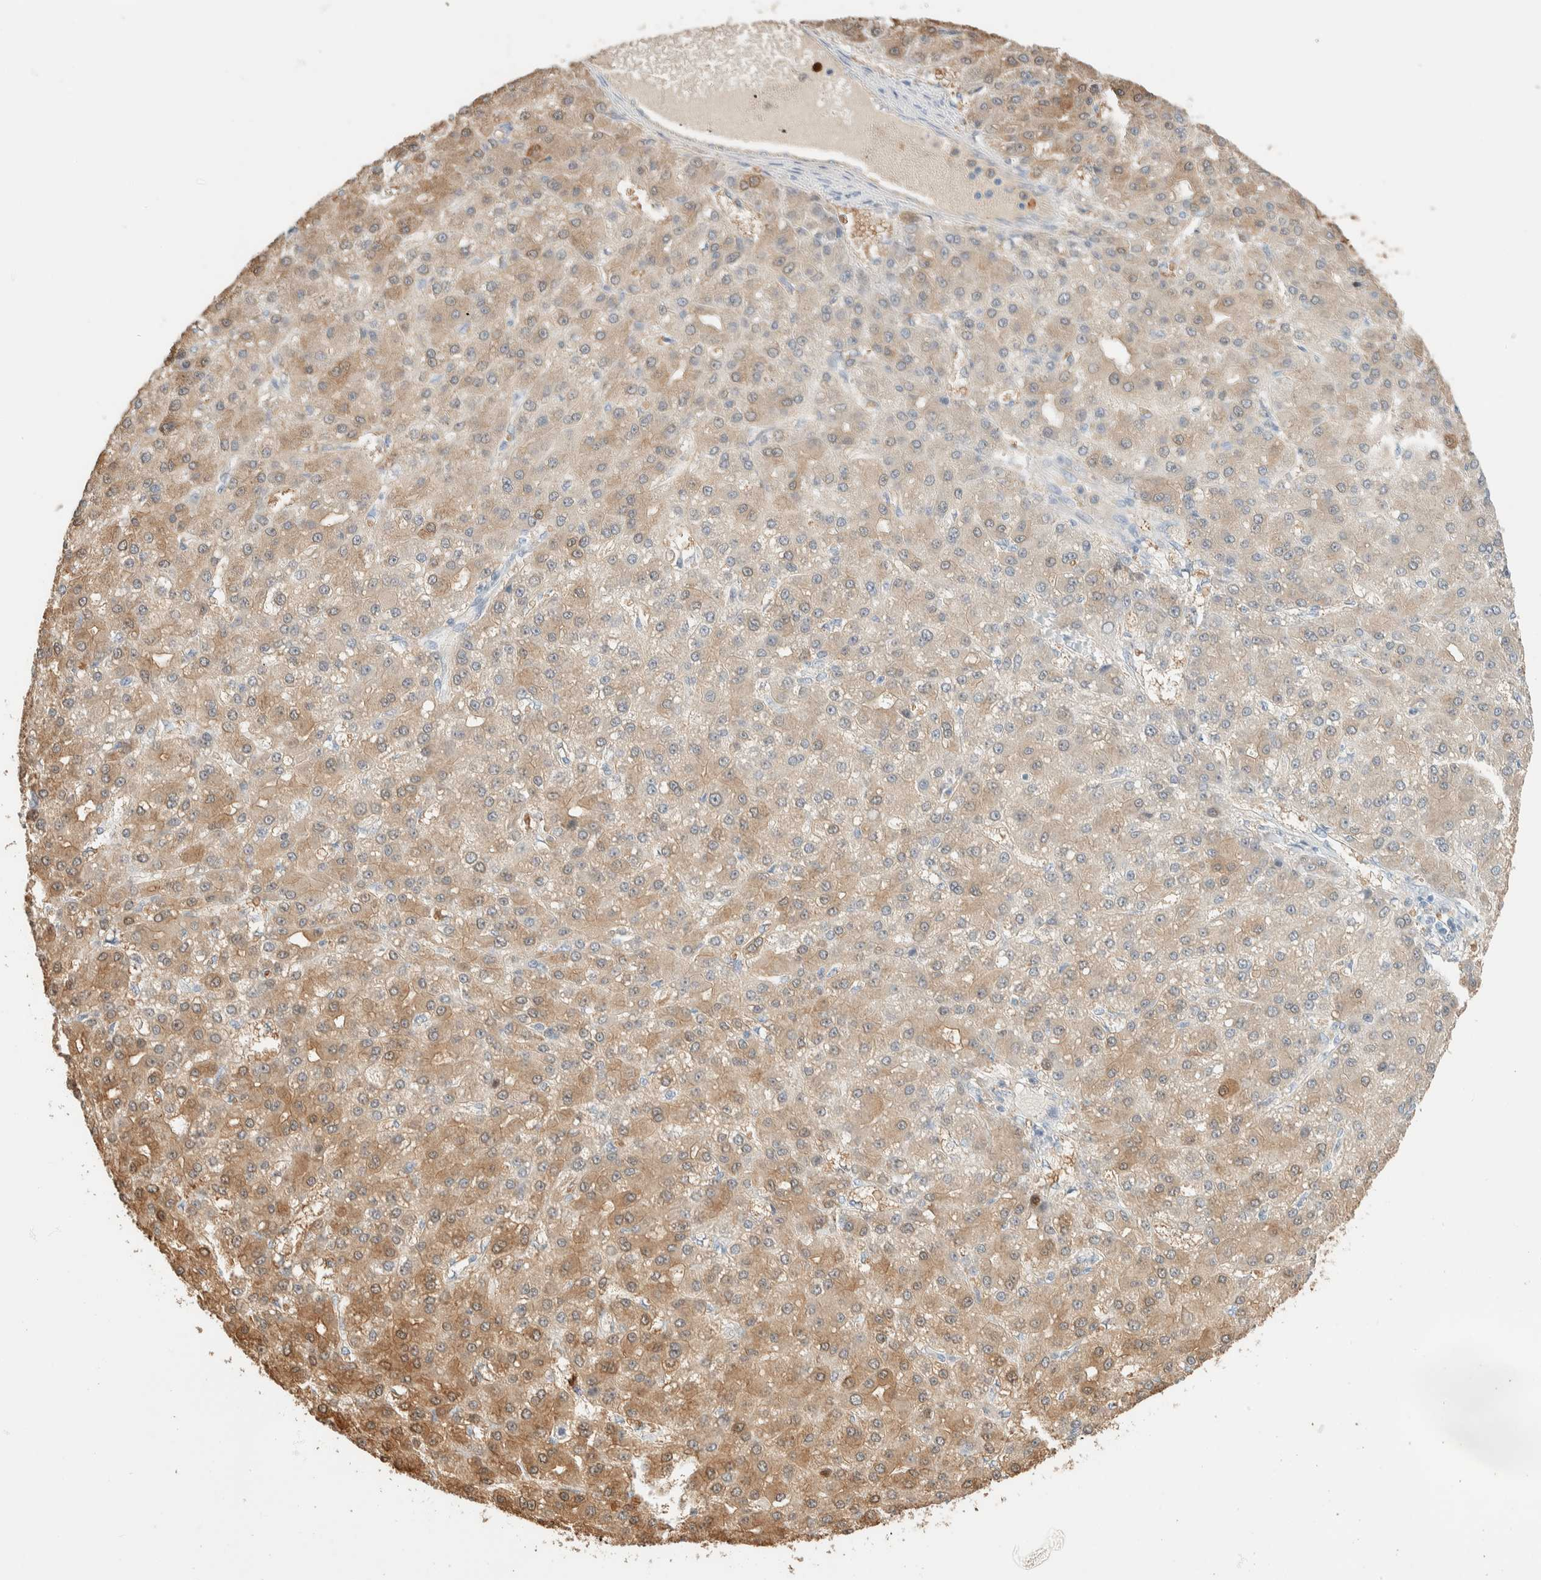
{"staining": {"intensity": "moderate", "quantity": "<25%", "location": "cytoplasmic/membranous"}, "tissue": "liver cancer", "cell_type": "Tumor cells", "image_type": "cancer", "snomed": [{"axis": "morphology", "description": "Carcinoma, Hepatocellular, NOS"}, {"axis": "topography", "description": "Liver"}], "caption": "Liver cancer stained with DAB (3,3'-diaminobenzidine) IHC demonstrates low levels of moderate cytoplasmic/membranous expression in about <25% of tumor cells.", "gene": "SETD4", "patient": {"sex": "male", "age": 67}}